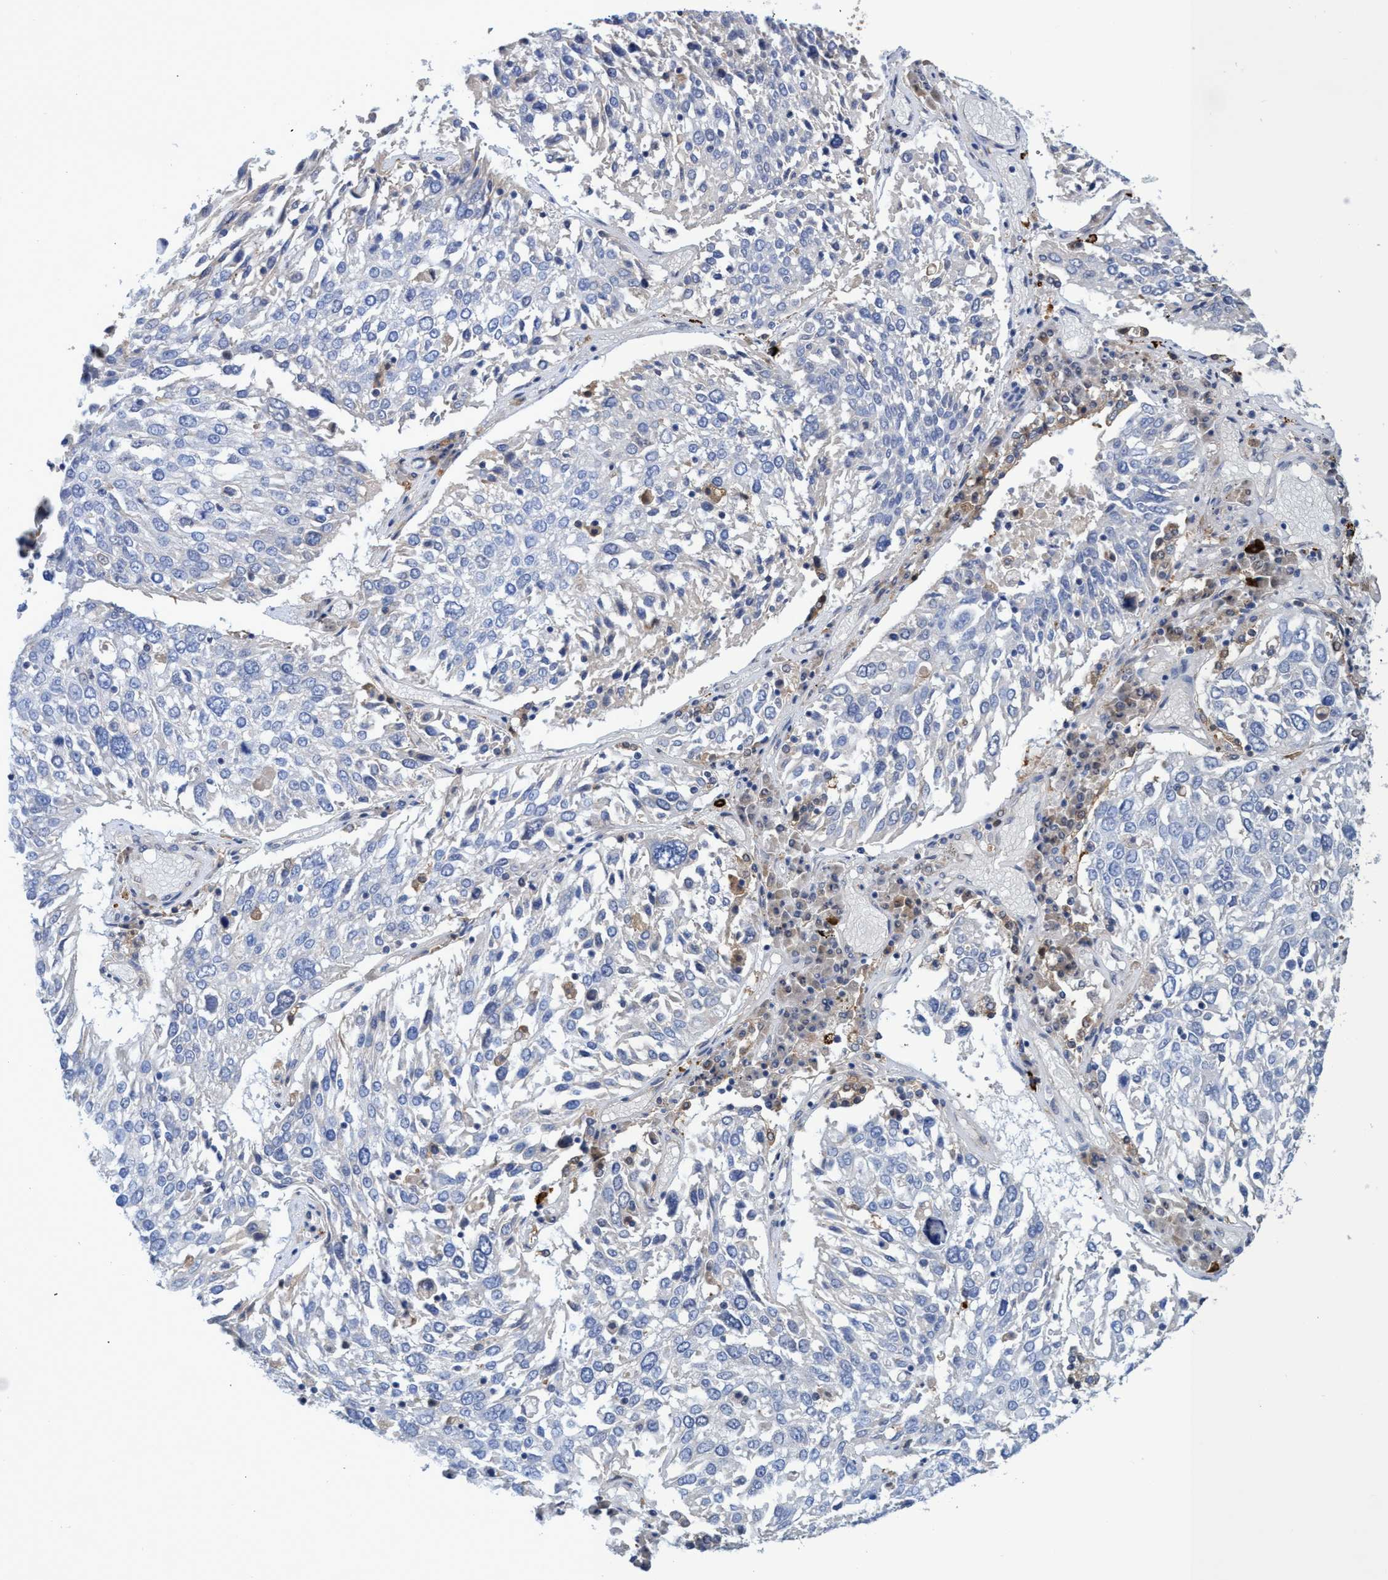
{"staining": {"intensity": "negative", "quantity": "none", "location": "none"}, "tissue": "lung cancer", "cell_type": "Tumor cells", "image_type": "cancer", "snomed": [{"axis": "morphology", "description": "Squamous cell carcinoma, NOS"}, {"axis": "topography", "description": "Lung"}], "caption": "Immunohistochemistry (IHC) photomicrograph of squamous cell carcinoma (lung) stained for a protein (brown), which demonstrates no staining in tumor cells.", "gene": "PNPO", "patient": {"sex": "male", "age": 65}}